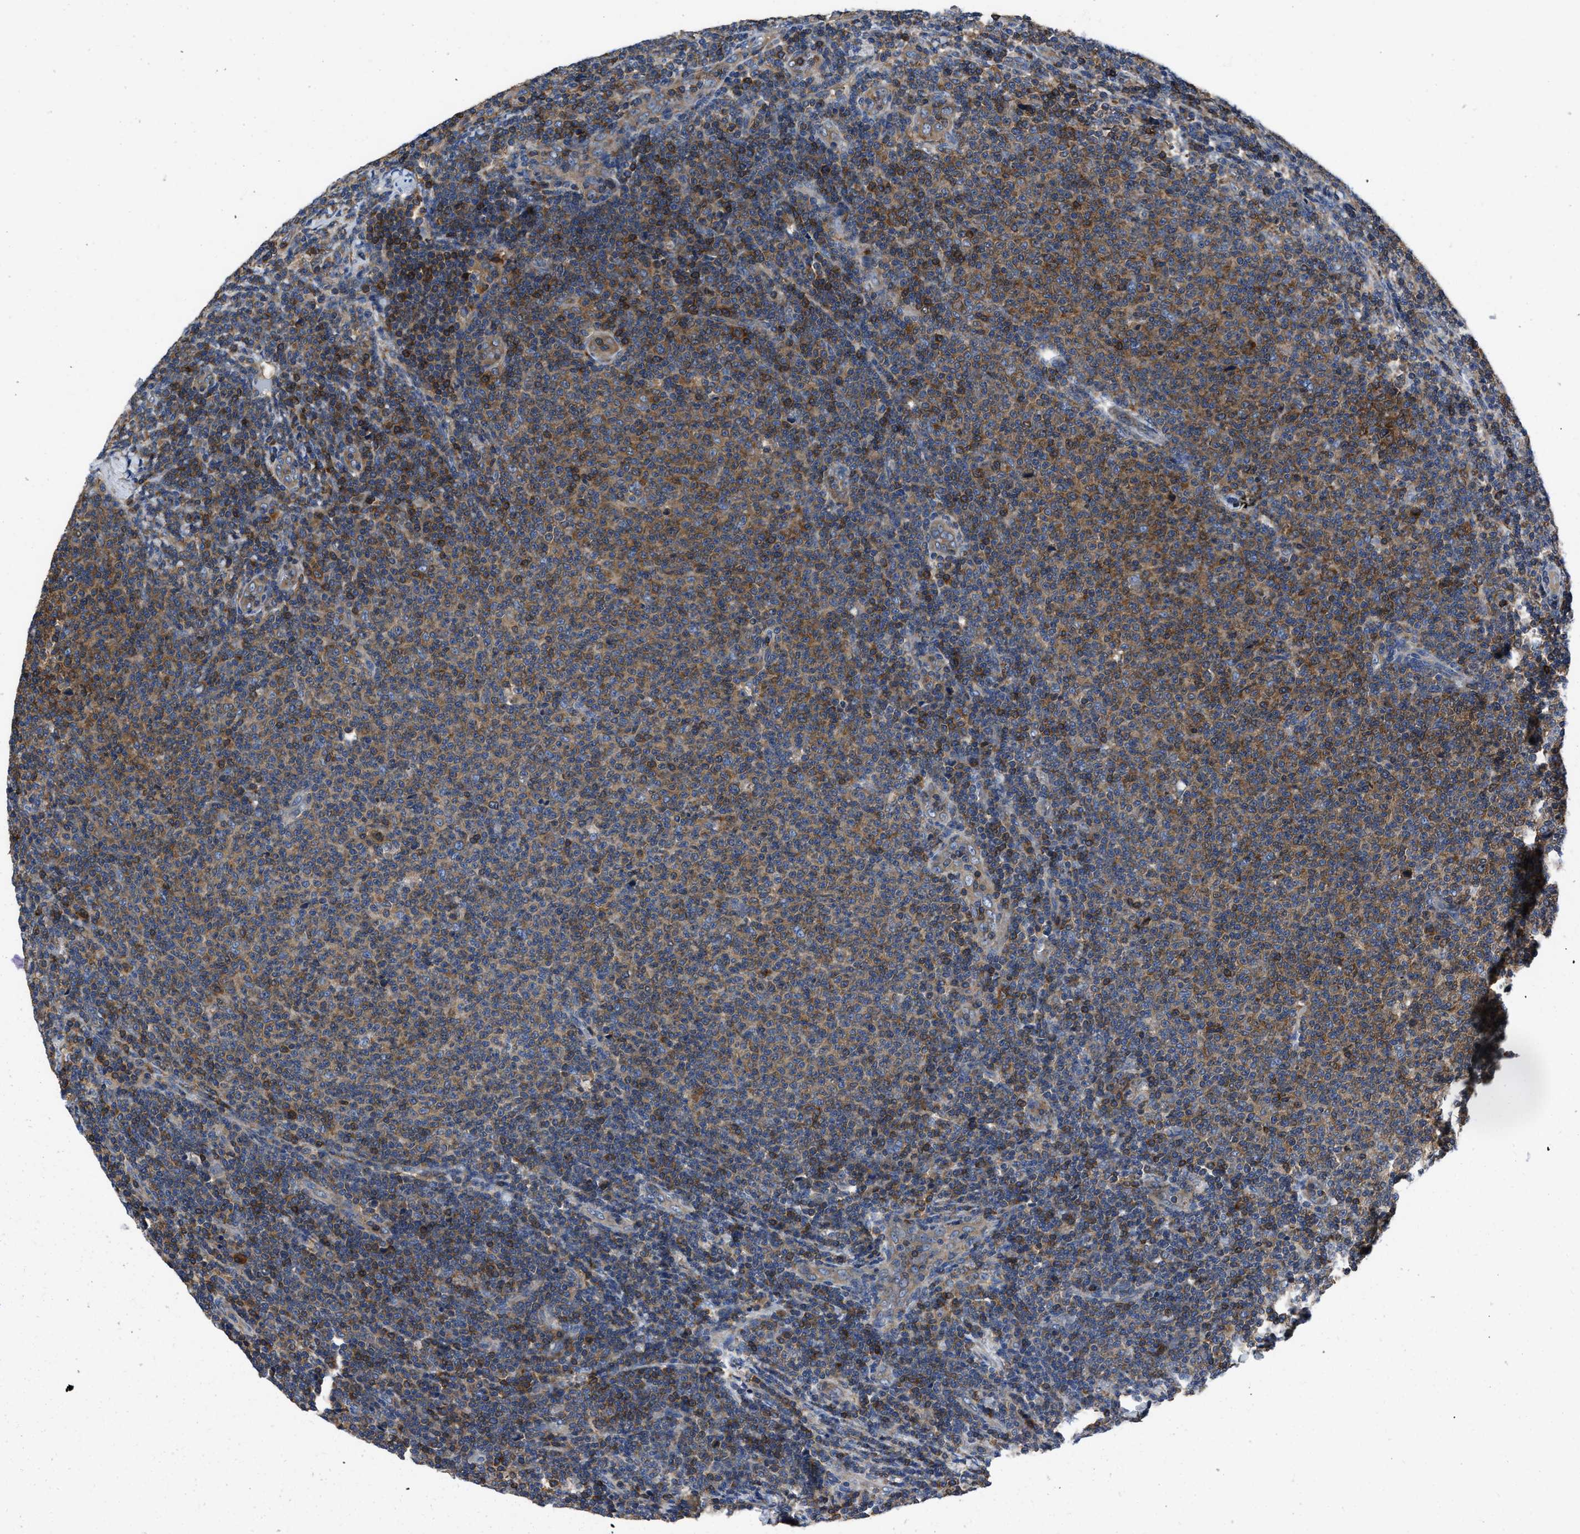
{"staining": {"intensity": "moderate", "quantity": ">75%", "location": "cytoplasmic/membranous"}, "tissue": "lymphoma", "cell_type": "Tumor cells", "image_type": "cancer", "snomed": [{"axis": "morphology", "description": "Malignant lymphoma, non-Hodgkin's type, Low grade"}, {"axis": "topography", "description": "Lymph node"}], "caption": "Protein staining exhibits moderate cytoplasmic/membranous staining in about >75% of tumor cells in lymphoma.", "gene": "YARS1", "patient": {"sex": "male", "age": 66}}